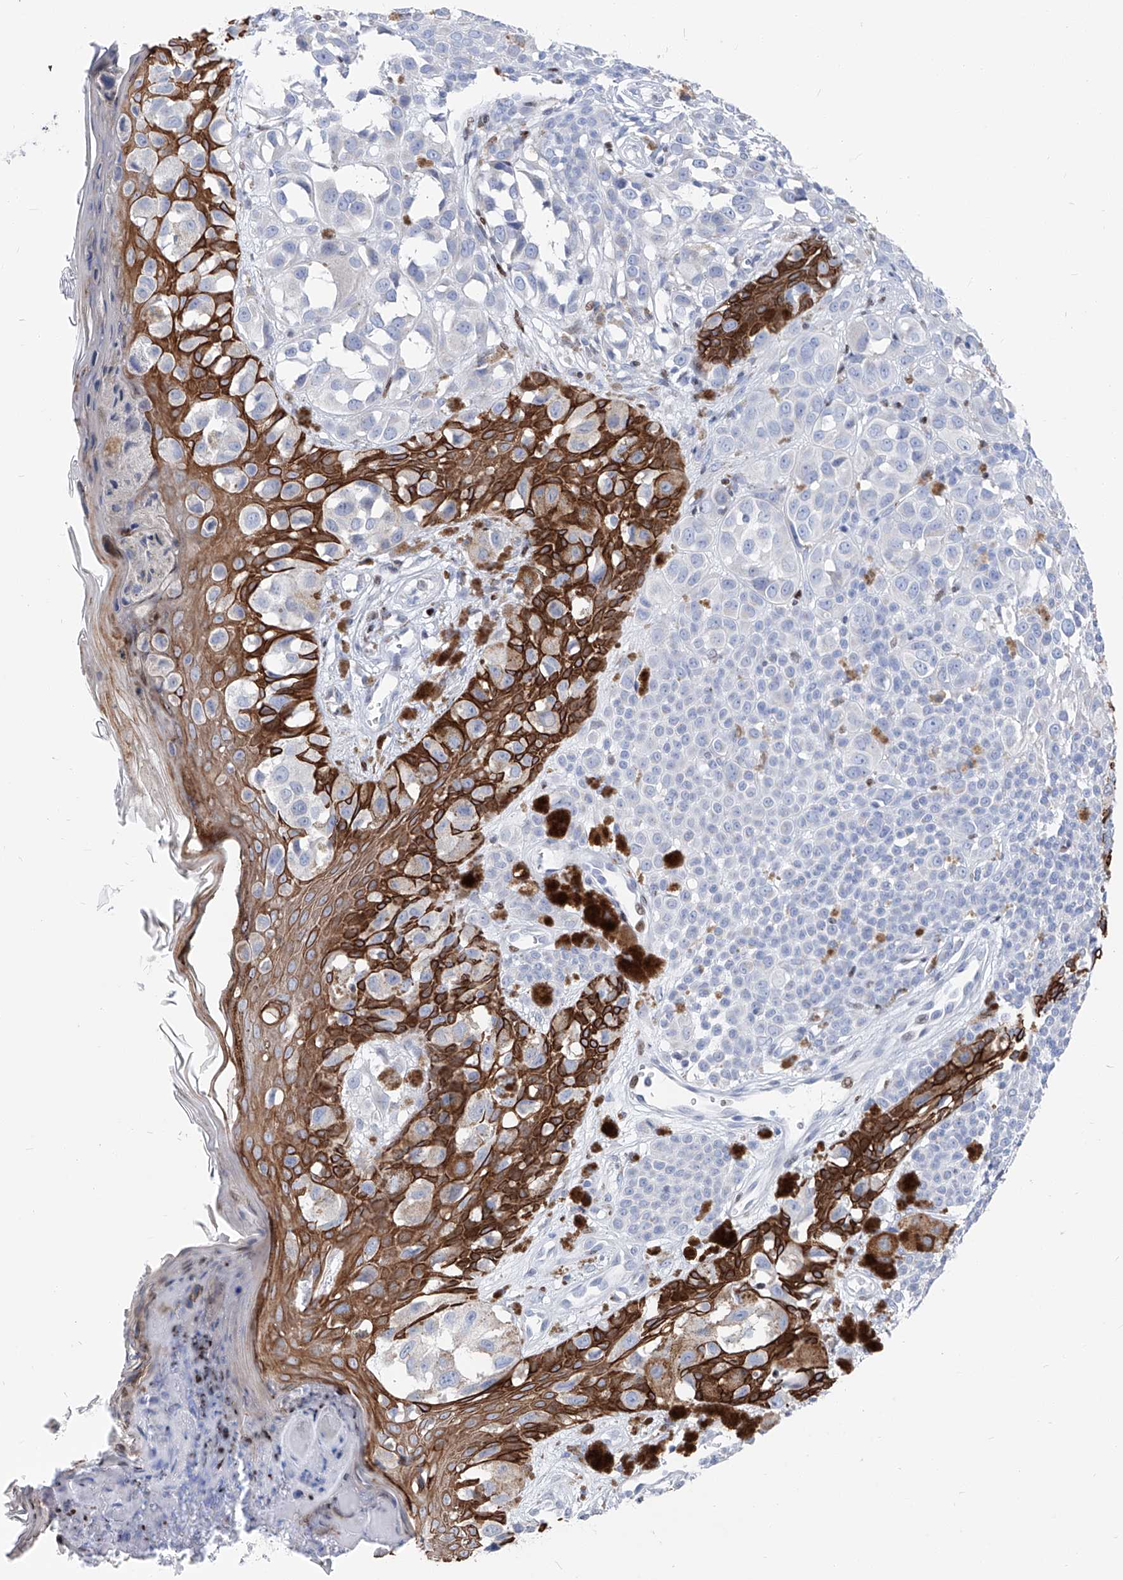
{"staining": {"intensity": "negative", "quantity": "none", "location": "none"}, "tissue": "melanoma", "cell_type": "Tumor cells", "image_type": "cancer", "snomed": [{"axis": "morphology", "description": "Malignant melanoma, NOS"}, {"axis": "topography", "description": "Skin of leg"}], "caption": "A photomicrograph of human melanoma is negative for staining in tumor cells.", "gene": "FRS3", "patient": {"sex": "female", "age": 72}}